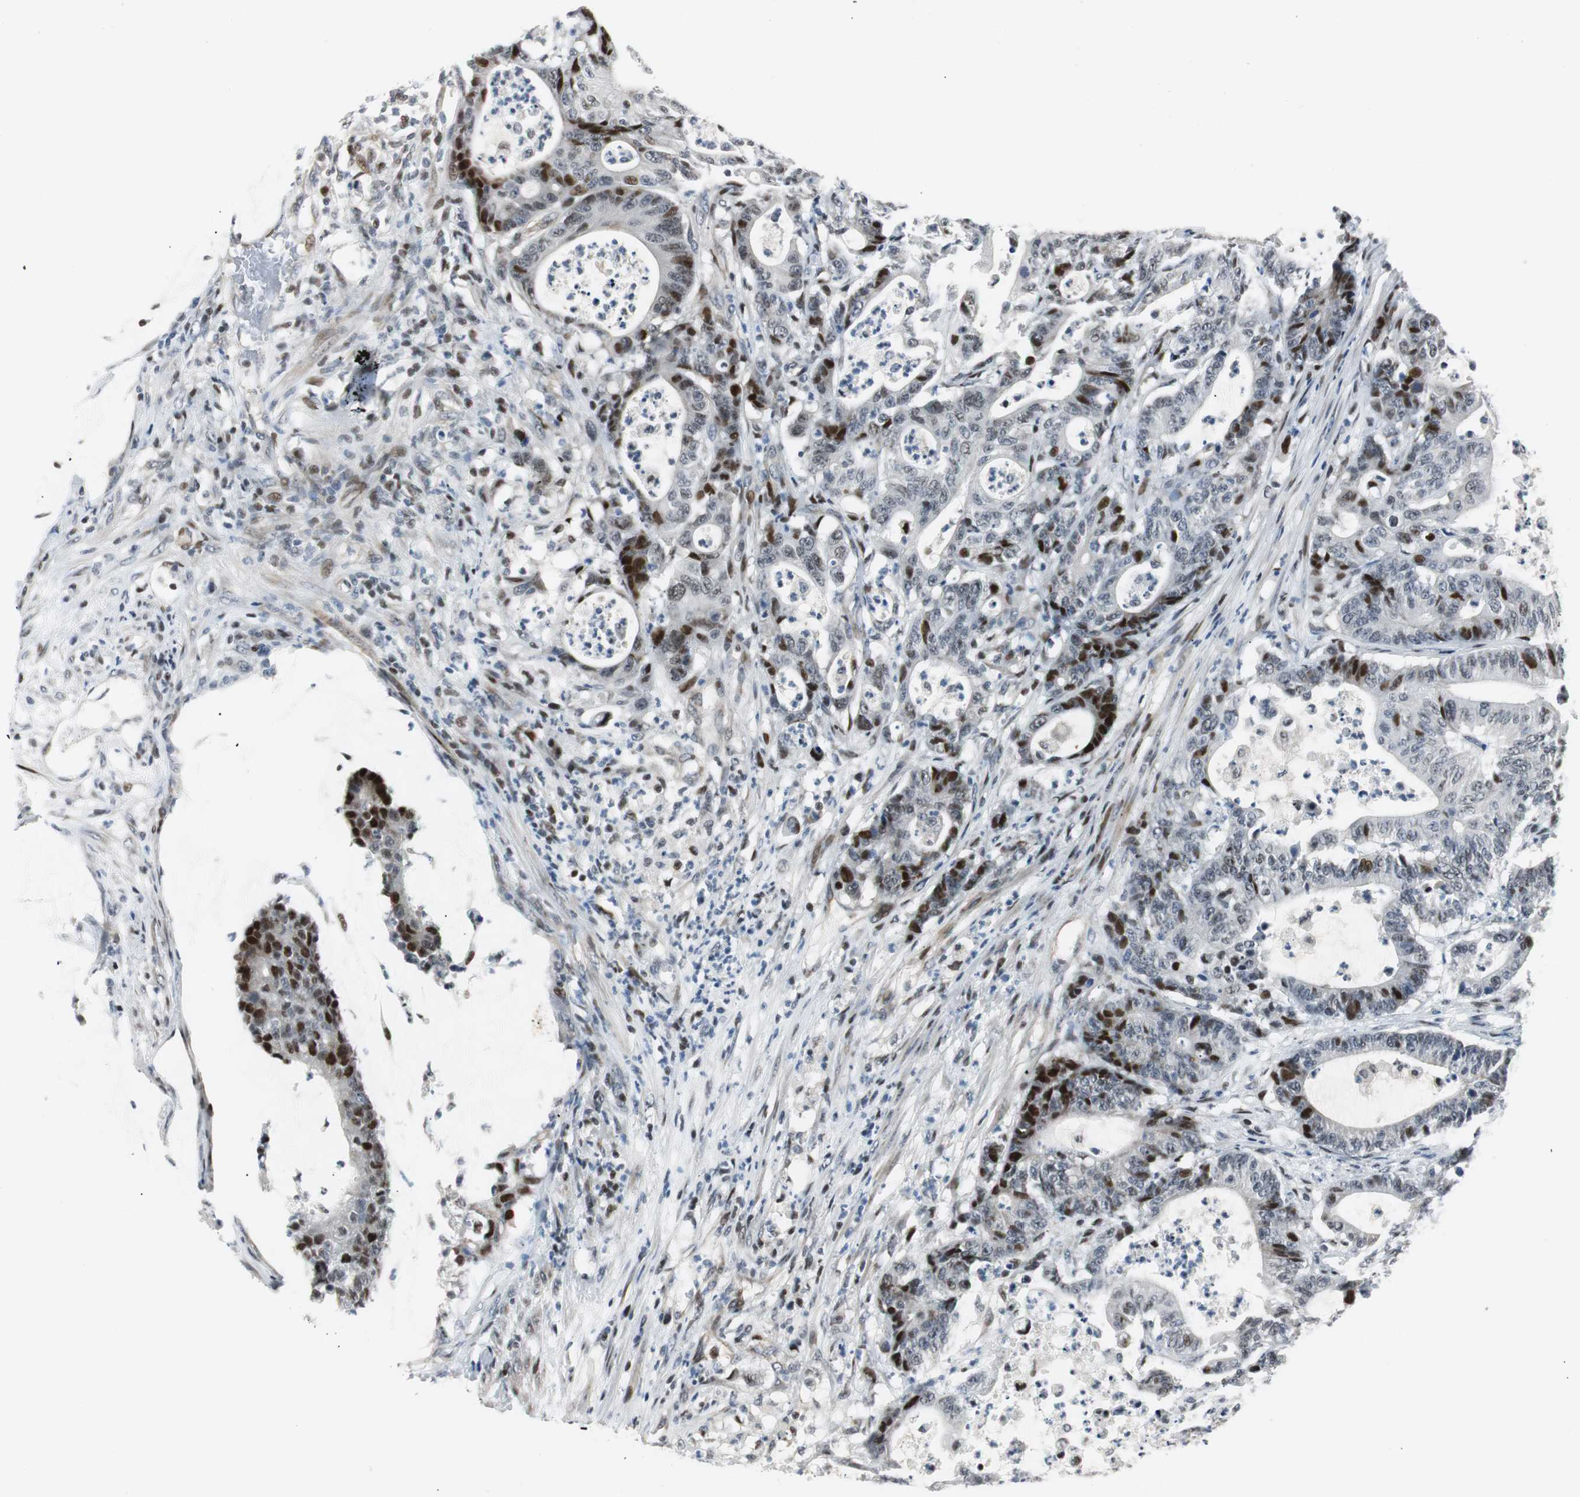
{"staining": {"intensity": "strong", "quantity": "<25%", "location": "nuclear"}, "tissue": "colorectal cancer", "cell_type": "Tumor cells", "image_type": "cancer", "snomed": [{"axis": "morphology", "description": "Adenocarcinoma, NOS"}, {"axis": "topography", "description": "Colon"}], "caption": "IHC image of colorectal cancer (adenocarcinoma) stained for a protein (brown), which shows medium levels of strong nuclear expression in about <25% of tumor cells.", "gene": "RAD1", "patient": {"sex": "female", "age": 84}}